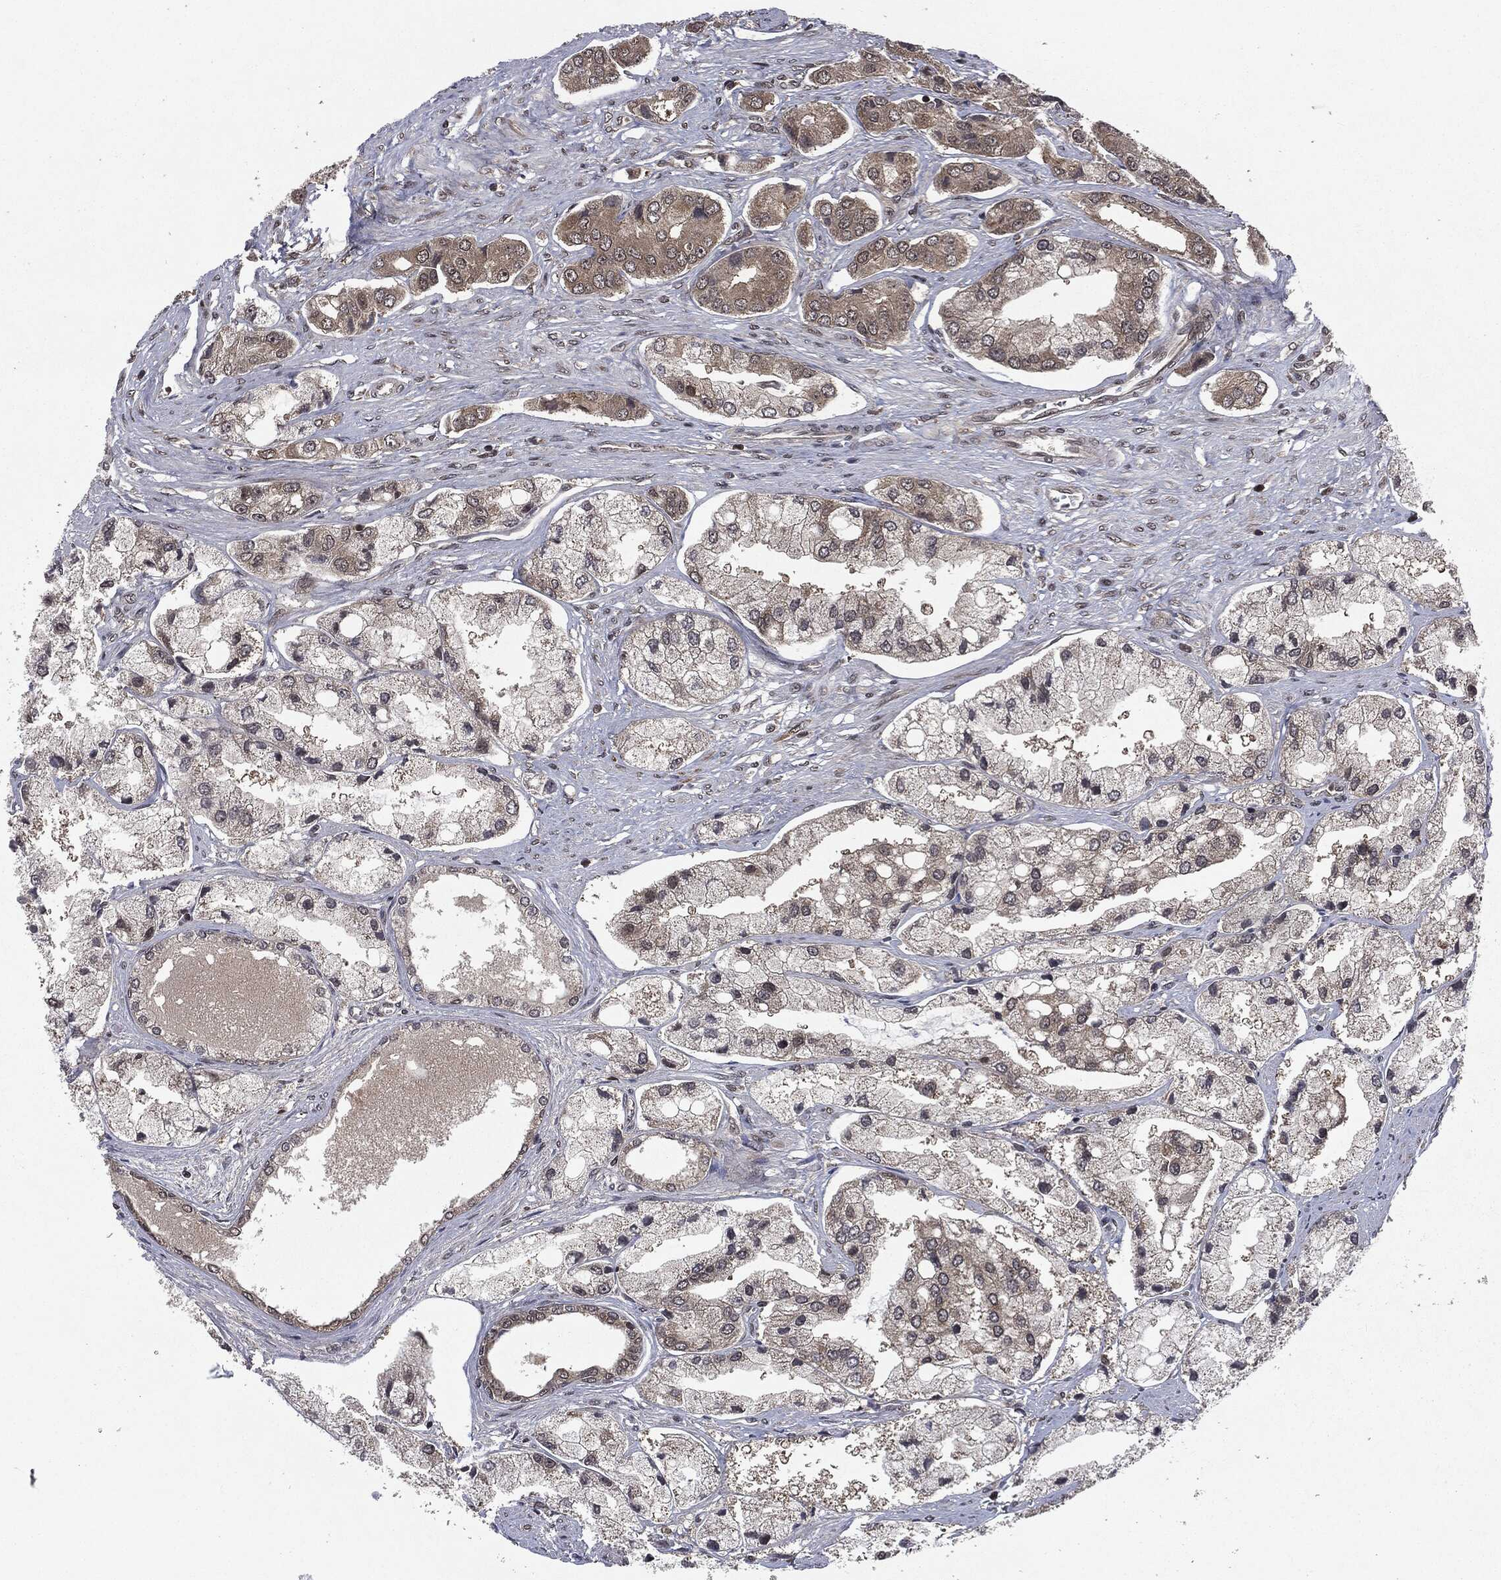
{"staining": {"intensity": "weak", "quantity": "25%-75%", "location": "cytoplasmic/membranous"}, "tissue": "prostate cancer", "cell_type": "Tumor cells", "image_type": "cancer", "snomed": [{"axis": "morphology", "description": "Adenocarcinoma, Low grade"}, {"axis": "topography", "description": "Prostate"}], "caption": "The image demonstrates a brown stain indicating the presence of a protein in the cytoplasmic/membranous of tumor cells in prostate adenocarcinoma (low-grade).", "gene": "STAU2", "patient": {"sex": "male", "age": 69}}